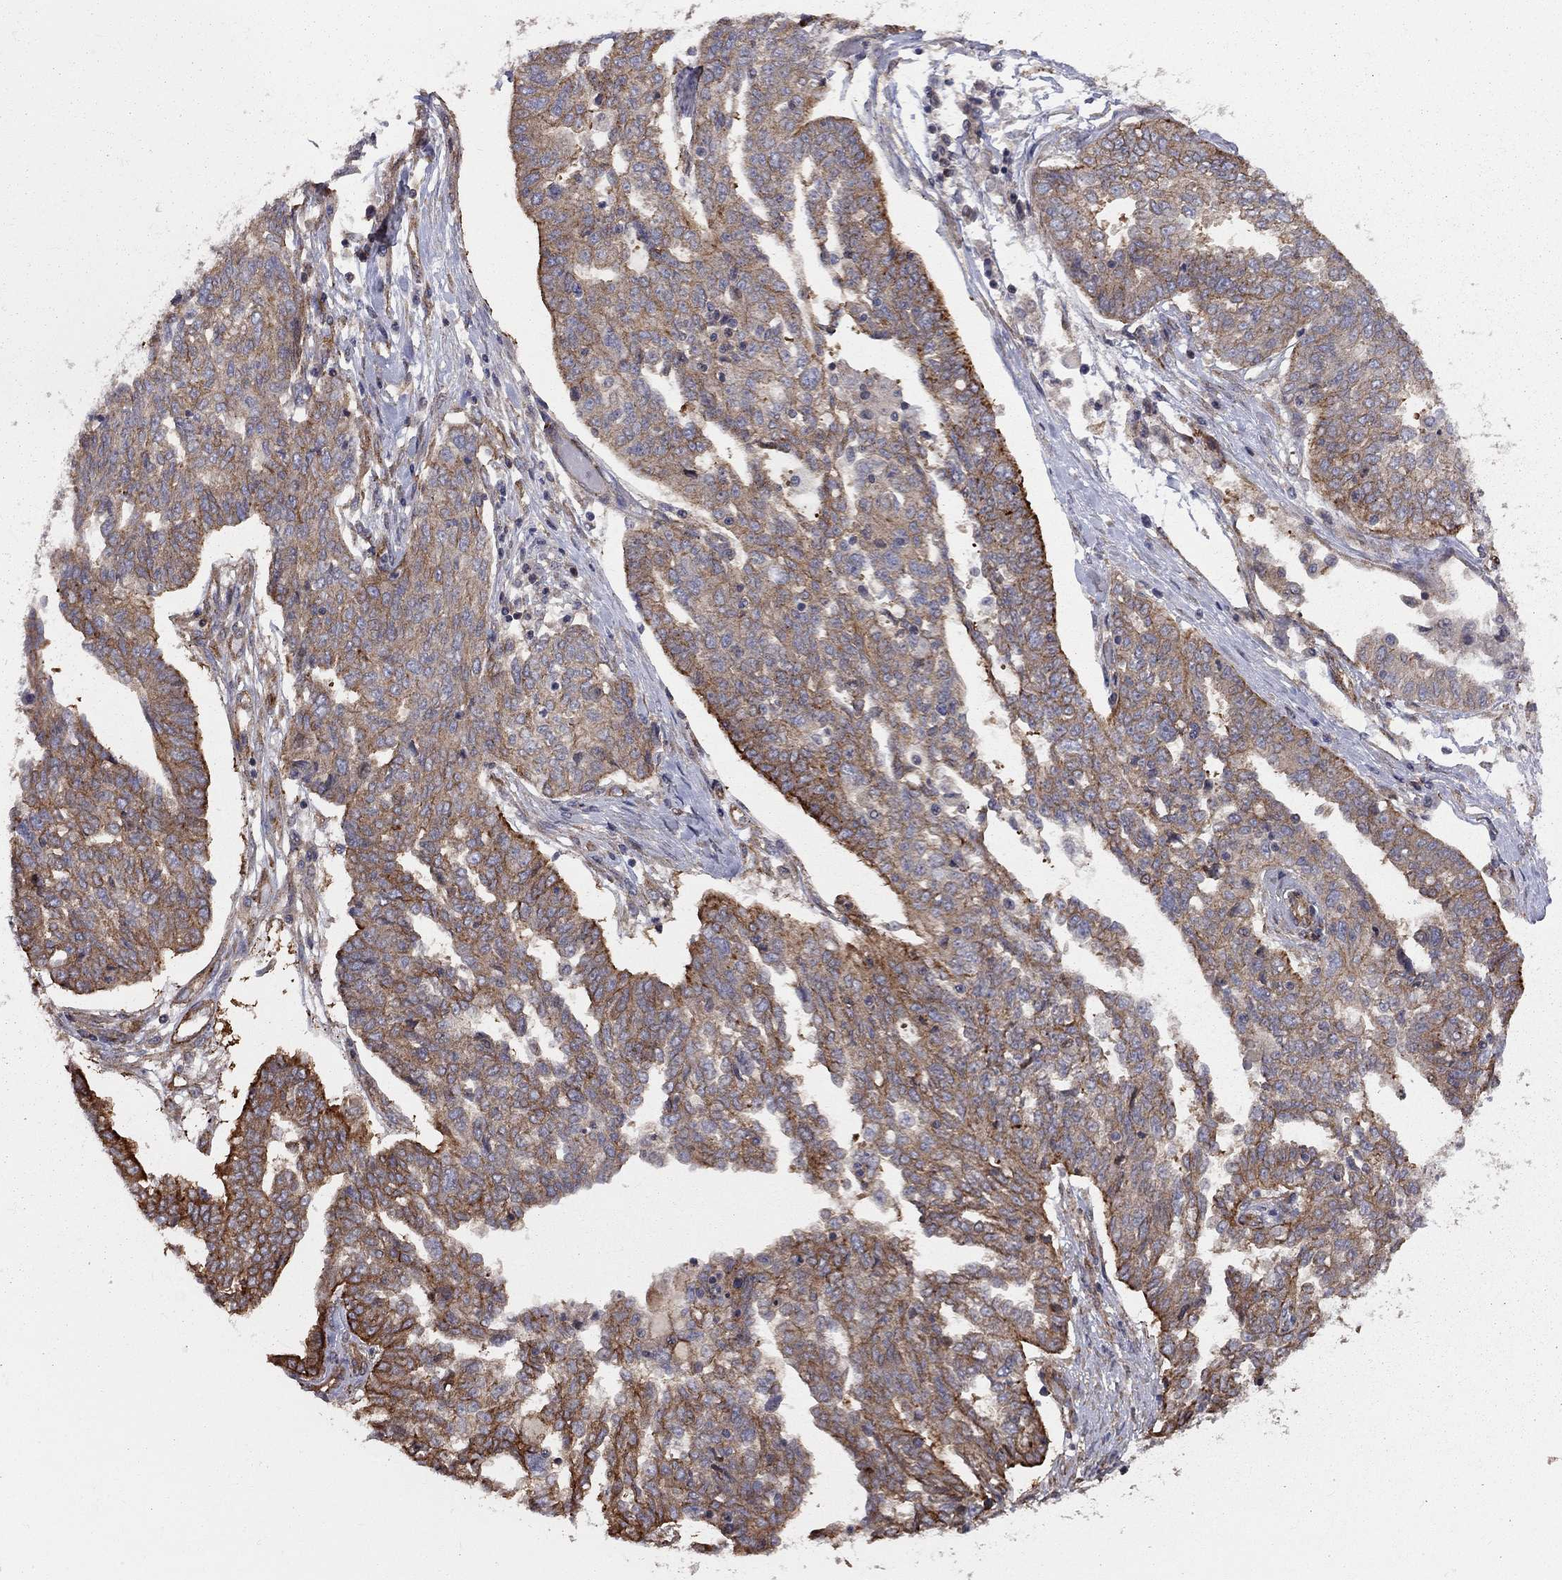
{"staining": {"intensity": "strong", "quantity": "<25%", "location": "cytoplasmic/membranous"}, "tissue": "ovarian cancer", "cell_type": "Tumor cells", "image_type": "cancer", "snomed": [{"axis": "morphology", "description": "Cystadenocarcinoma, serous, NOS"}, {"axis": "topography", "description": "Ovary"}], "caption": "Immunohistochemistry of human ovarian cancer (serous cystadenocarcinoma) demonstrates medium levels of strong cytoplasmic/membranous expression in about <25% of tumor cells. (DAB (3,3'-diaminobenzidine) IHC, brown staining for protein, blue staining for nuclei).", "gene": "RASEF", "patient": {"sex": "female", "age": 67}}